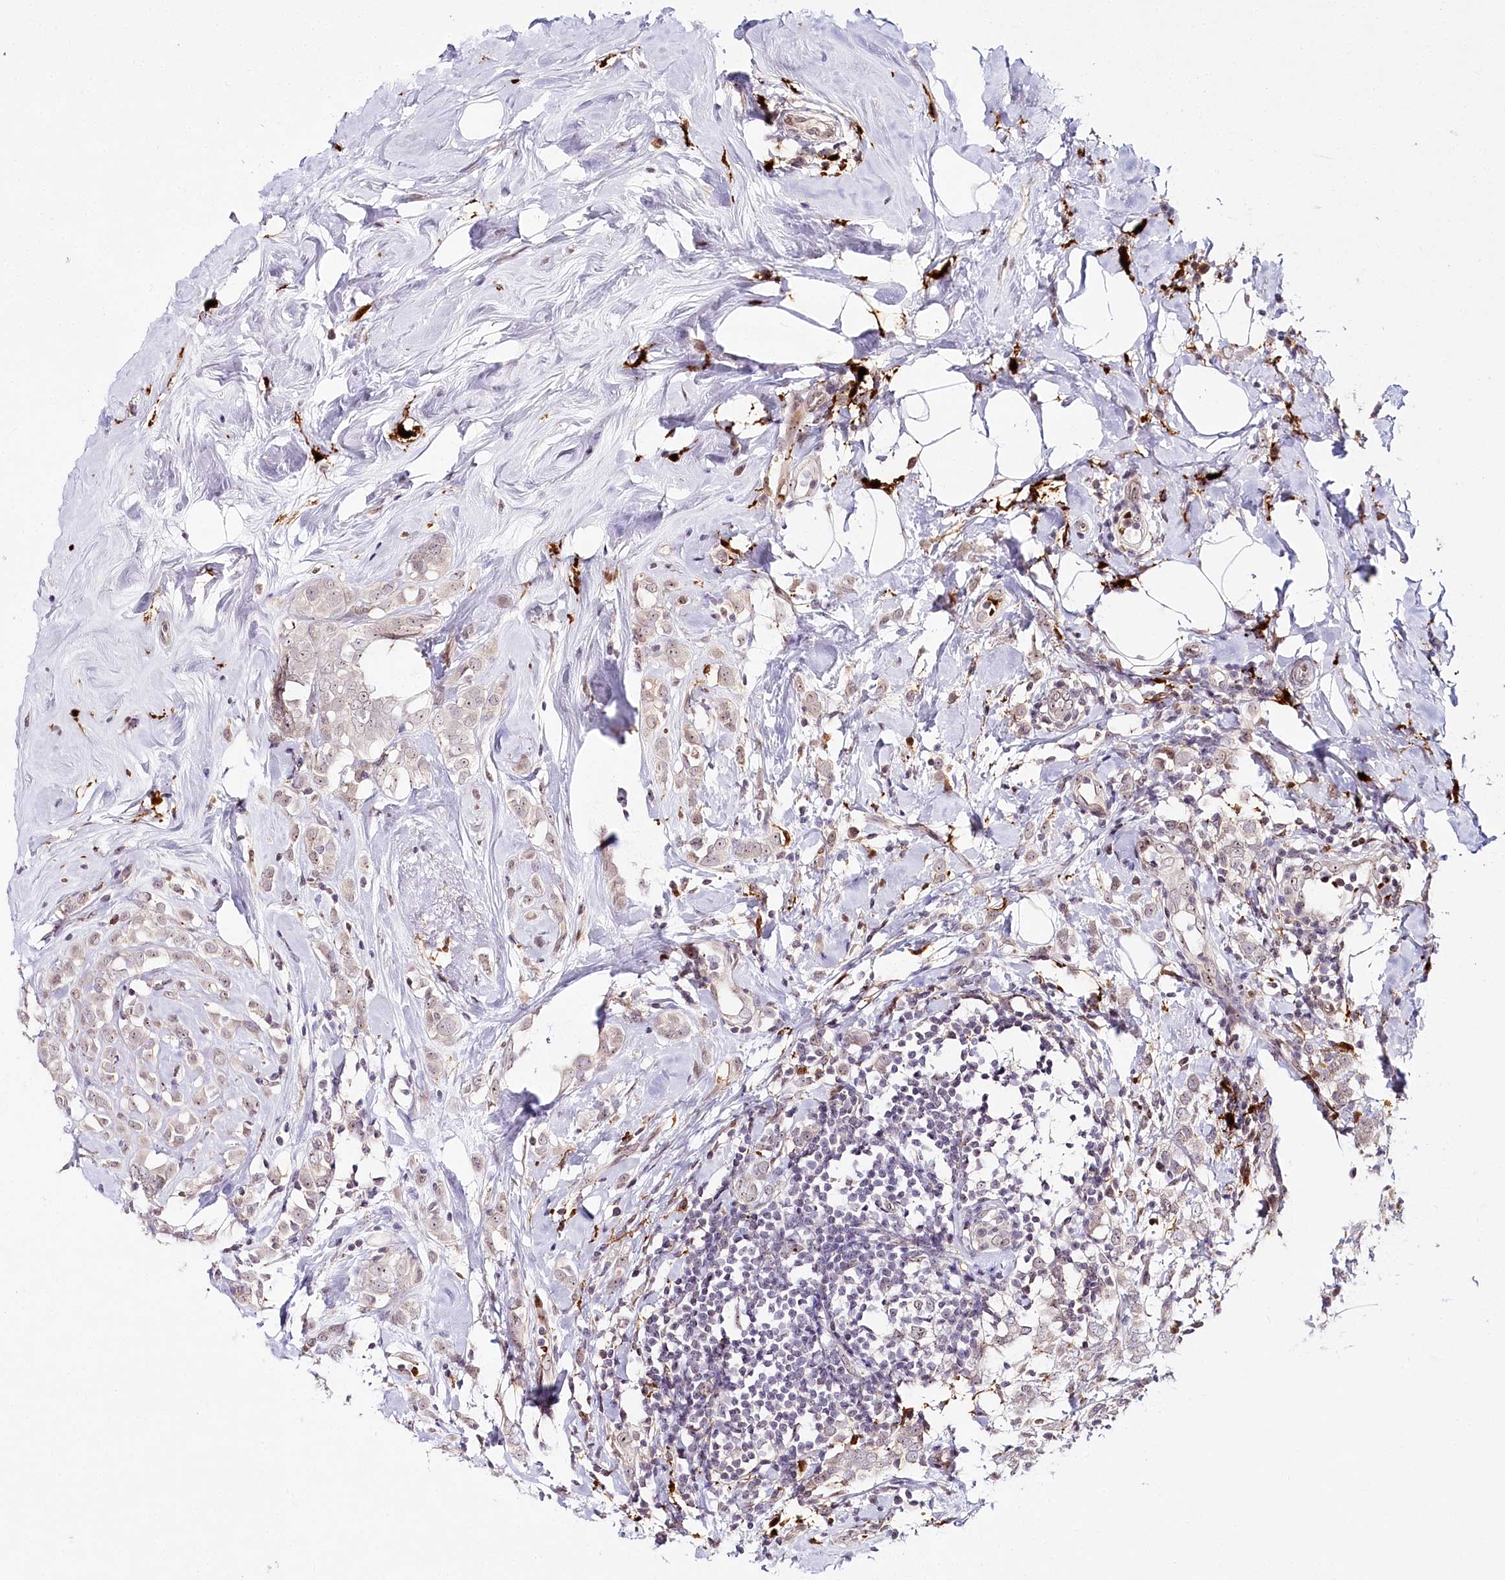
{"staining": {"intensity": "negative", "quantity": "none", "location": "none"}, "tissue": "breast cancer", "cell_type": "Tumor cells", "image_type": "cancer", "snomed": [{"axis": "morphology", "description": "Lobular carcinoma"}, {"axis": "topography", "description": "Breast"}], "caption": "An immunohistochemistry (IHC) histopathology image of breast lobular carcinoma is shown. There is no staining in tumor cells of breast lobular carcinoma.", "gene": "WDR36", "patient": {"sex": "female", "age": 47}}